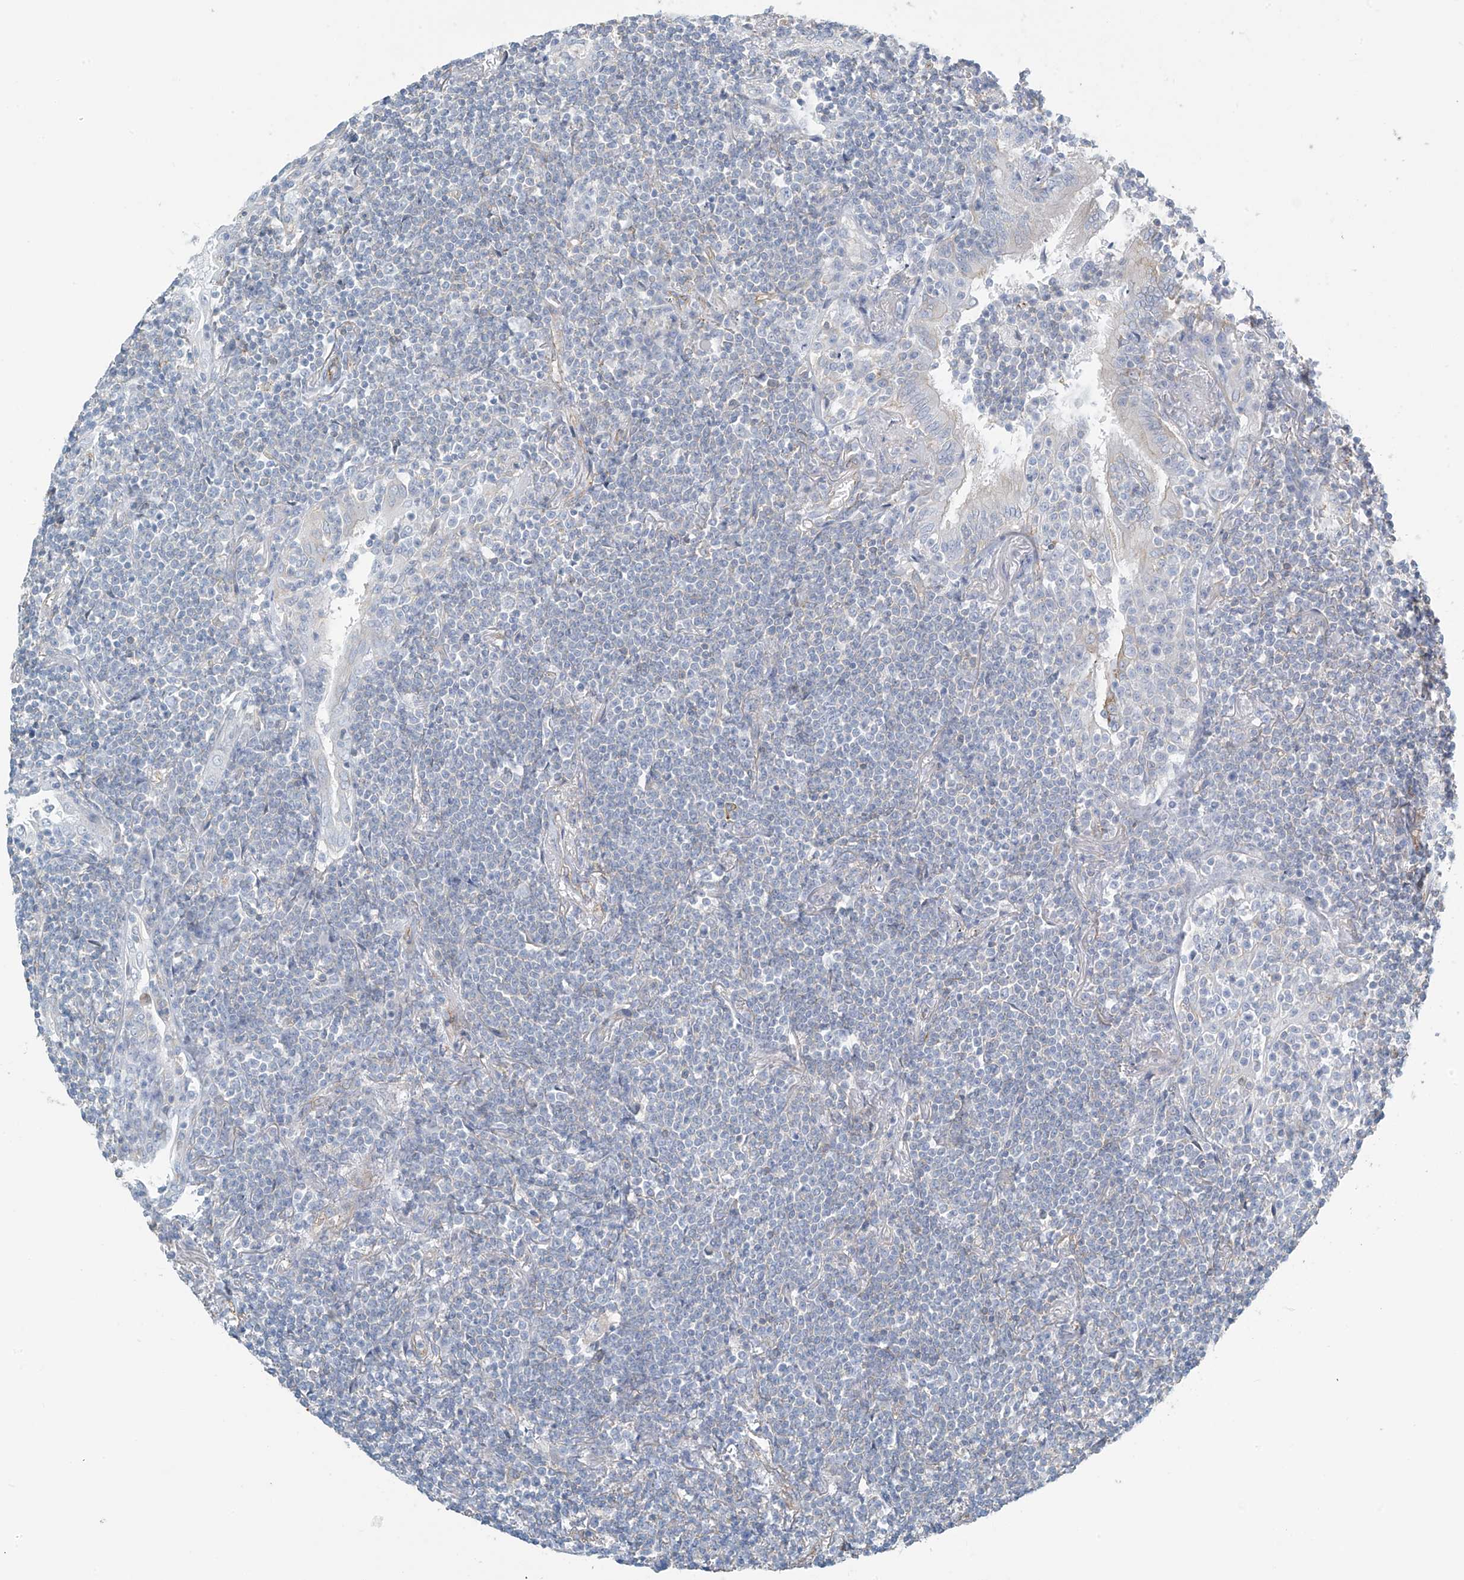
{"staining": {"intensity": "negative", "quantity": "none", "location": "none"}, "tissue": "lymphoma", "cell_type": "Tumor cells", "image_type": "cancer", "snomed": [{"axis": "morphology", "description": "Malignant lymphoma, non-Hodgkin's type, Low grade"}, {"axis": "topography", "description": "Lung"}], "caption": "An image of human lymphoma is negative for staining in tumor cells.", "gene": "ZNF846", "patient": {"sex": "female", "age": 71}}